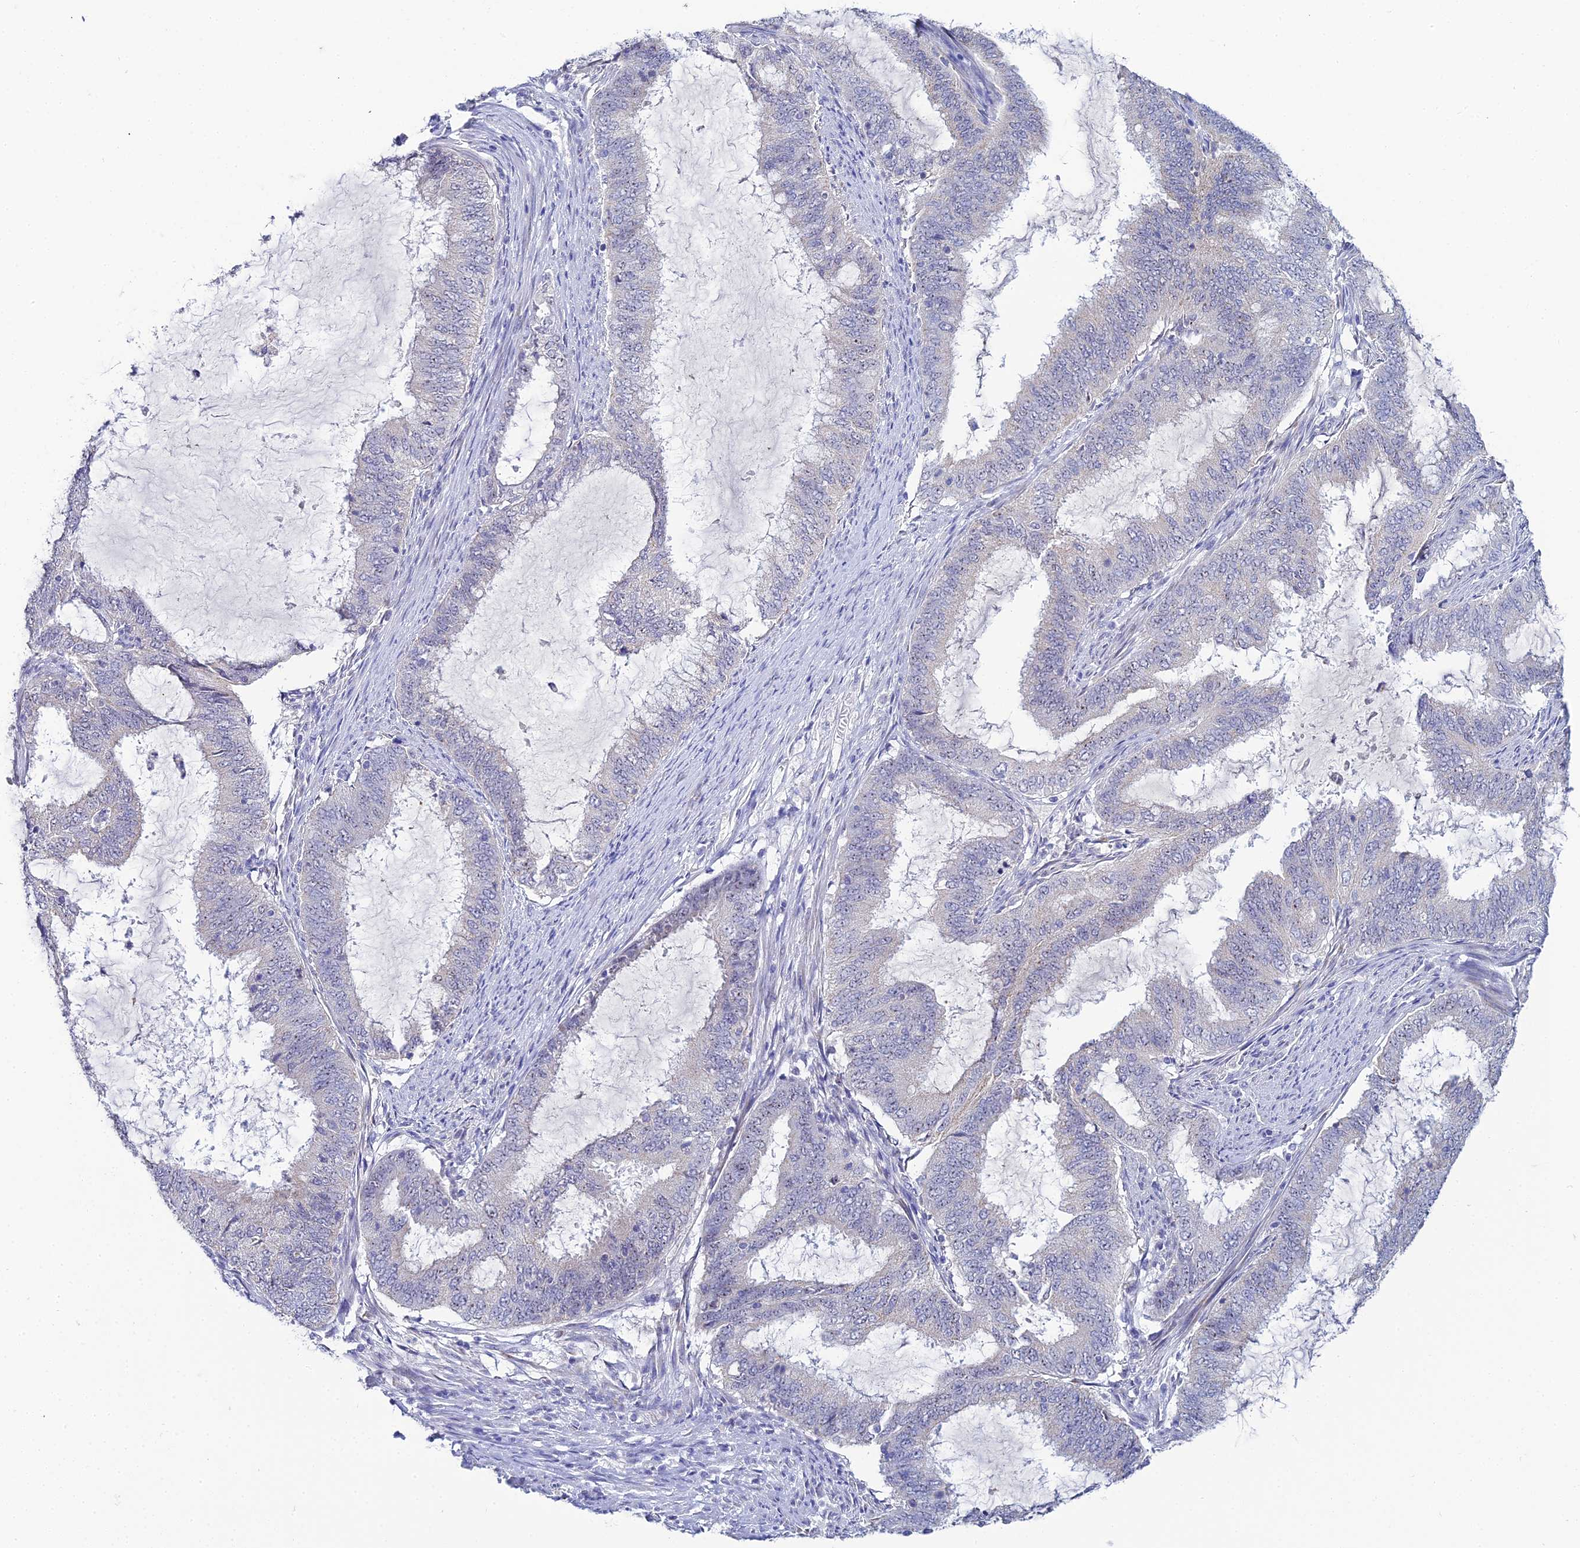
{"staining": {"intensity": "negative", "quantity": "none", "location": "none"}, "tissue": "endometrial cancer", "cell_type": "Tumor cells", "image_type": "cancer", "snomed": [{"axis": "morphology", "description": "Adenocarcinoma, NOS"}, {"axis": "topography", "description": "Endometrium"}], "caption": "There is no significant positivity in tumor cells of endometrial adenocarcinoma.", "gene": "PLPP4", "patient": {"sex": "female", "age": 51}}